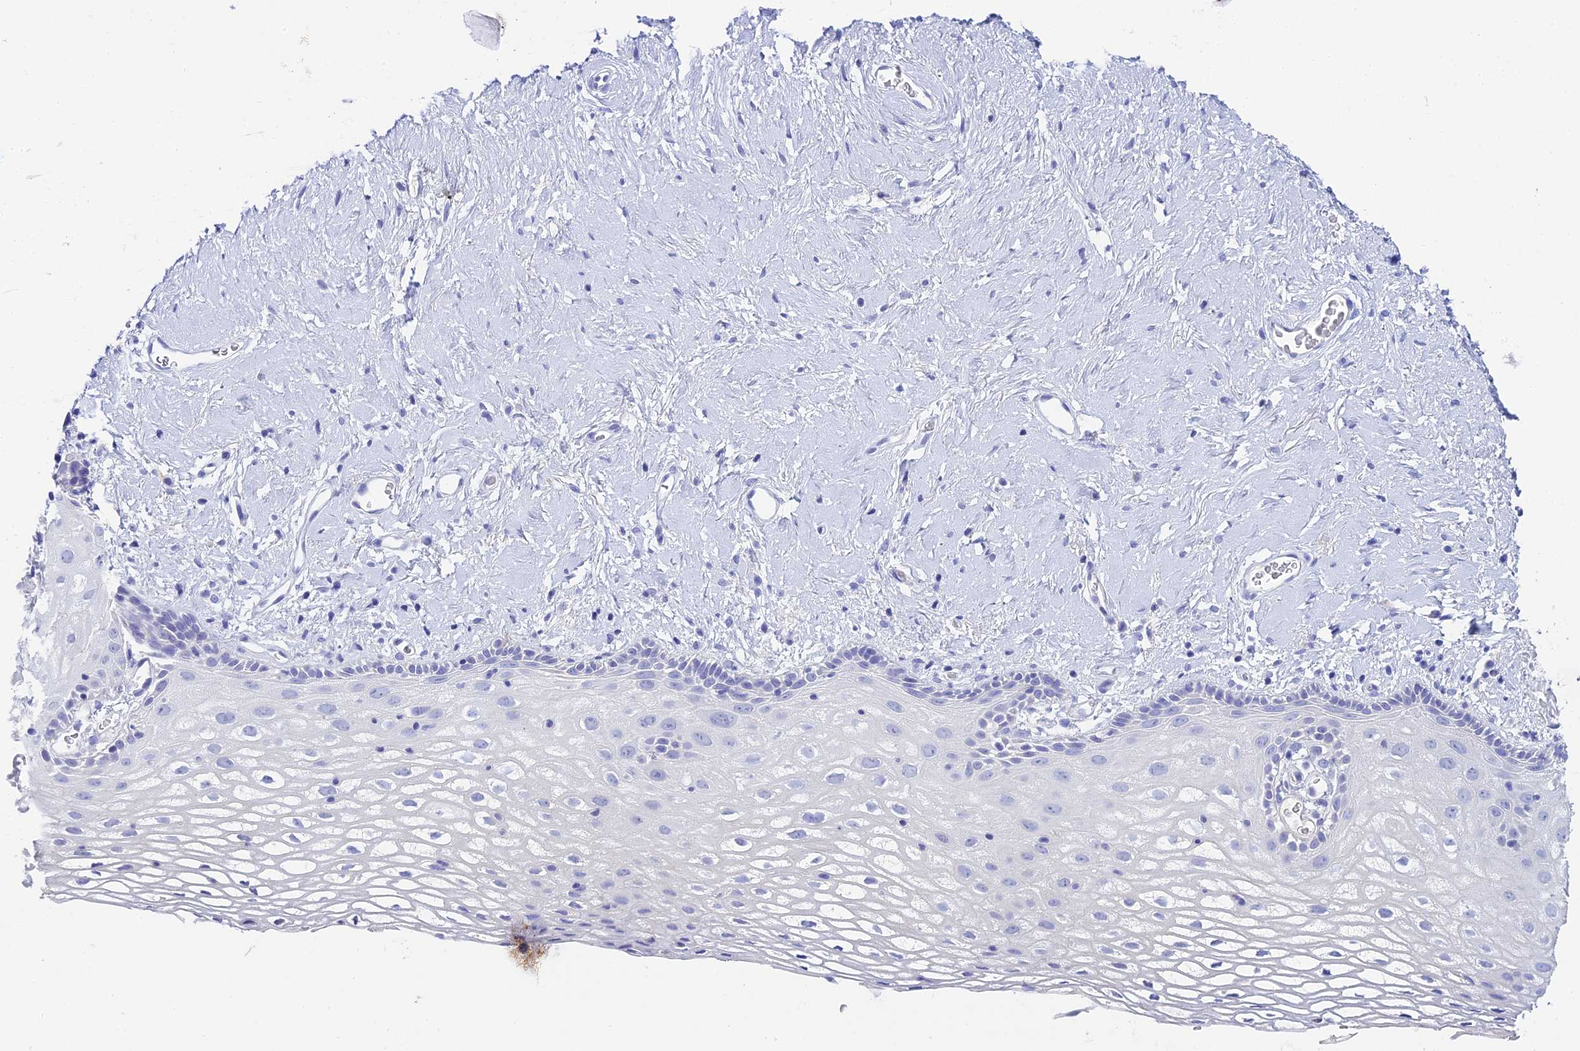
{"staining": {"intensity": "negative", "quantity": "none", "location": "none"}, "tissue": "vagina", "cell_type": "Squamous epithelial cells", "image_type": "normal", "snomed": [{"axis": "morphology", "description": "Normal tissue, NOS"}, {"axis": "morphology", "description": "Adenocarcinoma, NOS"}, {"axis": "topography", "description": "Rectum"}, {"axis": "topography", "description": "Vagina"}], "caption": "The micrograph displays no significant staining in squamous epithelial cells of vagina.", "gene": "C12orf29", "patient": {"sex": "female", "age": 71}}